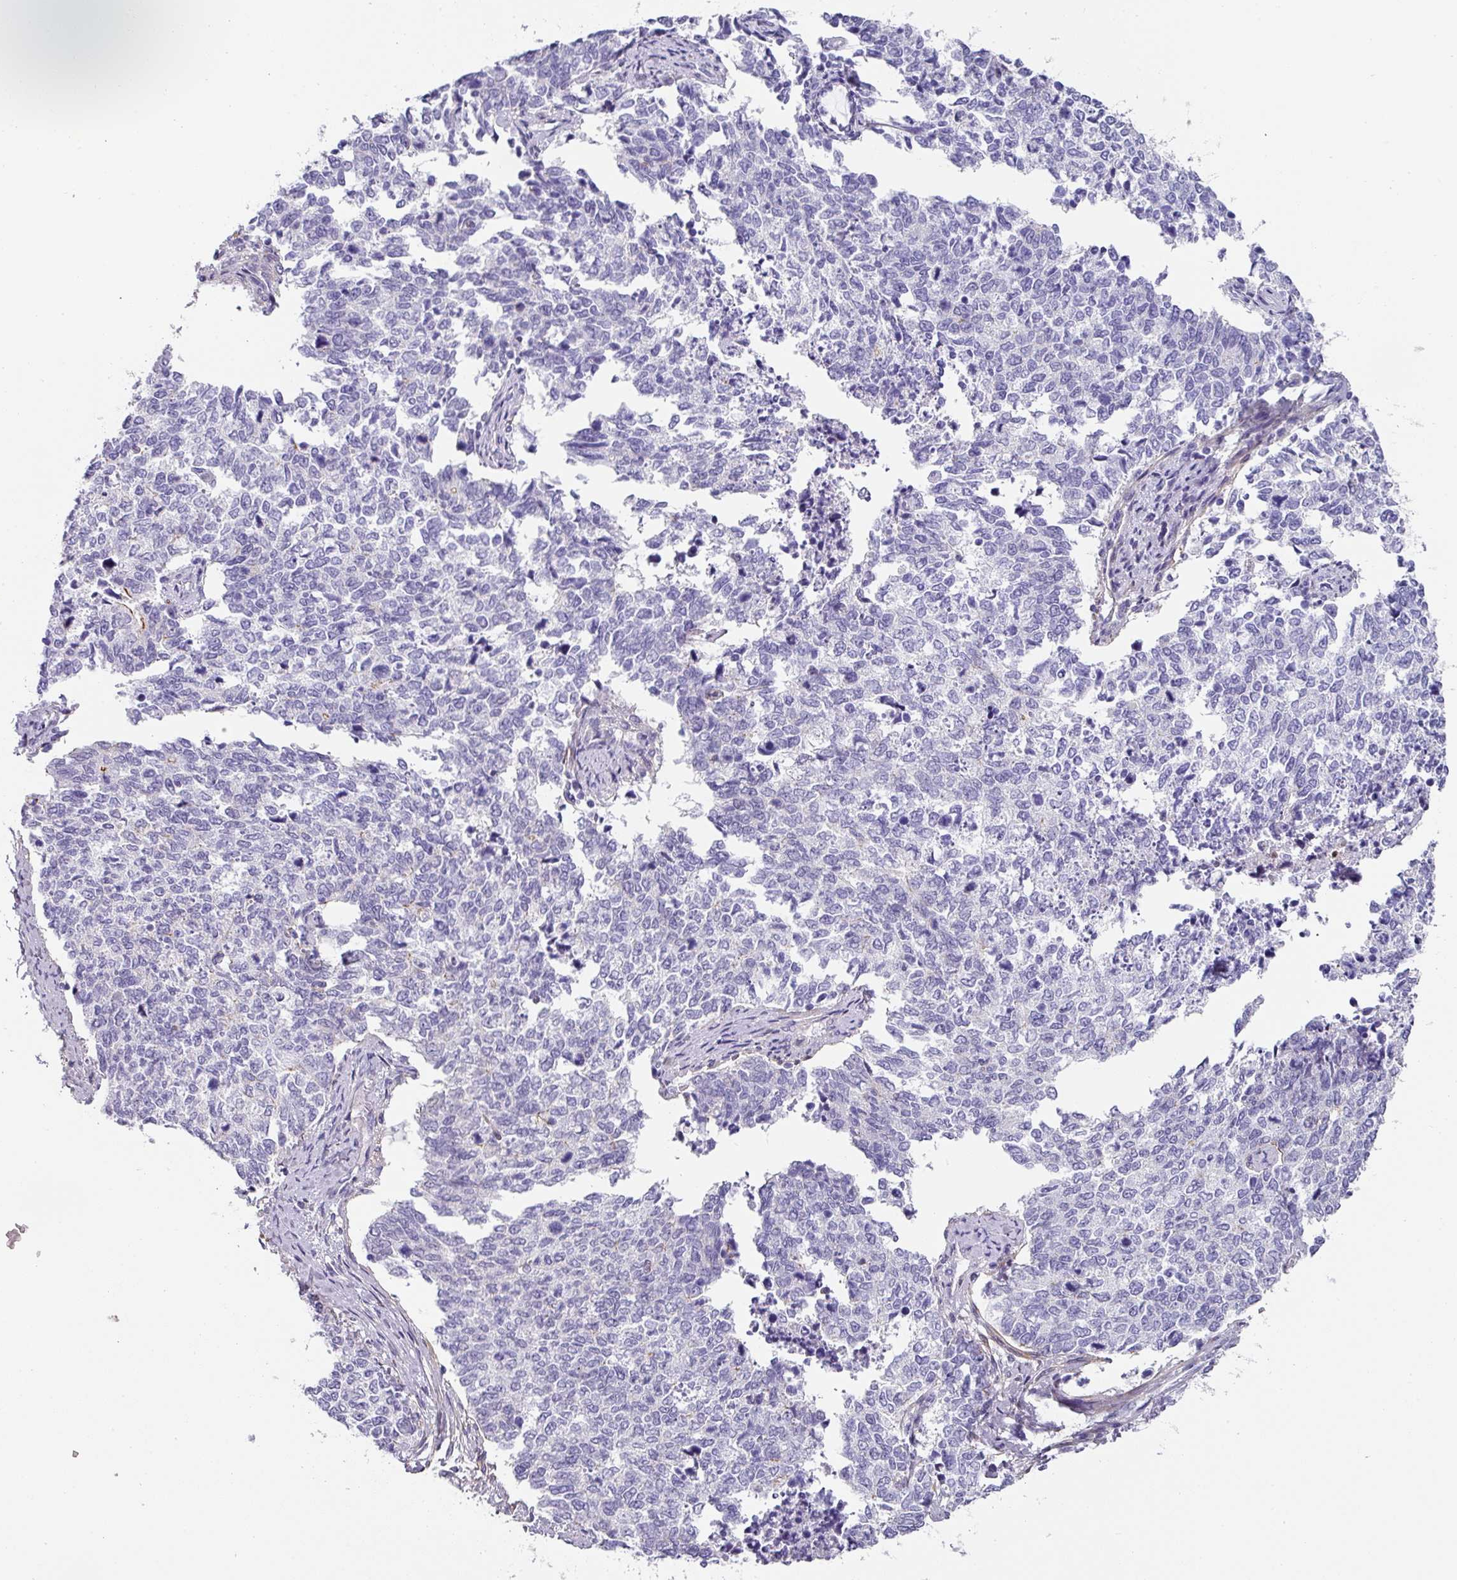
{"staining": {"intensity": "negative", "quantity": "none", "location": "none"}, "tissue": "cervical cancer", "cell_type": "Tumor cells", "image_type": "cancer", "snomed": [{"axis": "morphology", "description": "Squamous cell carcinoma, NOS"}, {"axis": "topography", "description": "Cervix"}], "caption": "Immunohistochemistry (IHC) of squamous cell carcinoma (cervical) shows no staining in tumor cells.", "gene": "ANKRD29", "patient": {"sex": "female", "age": 63}}